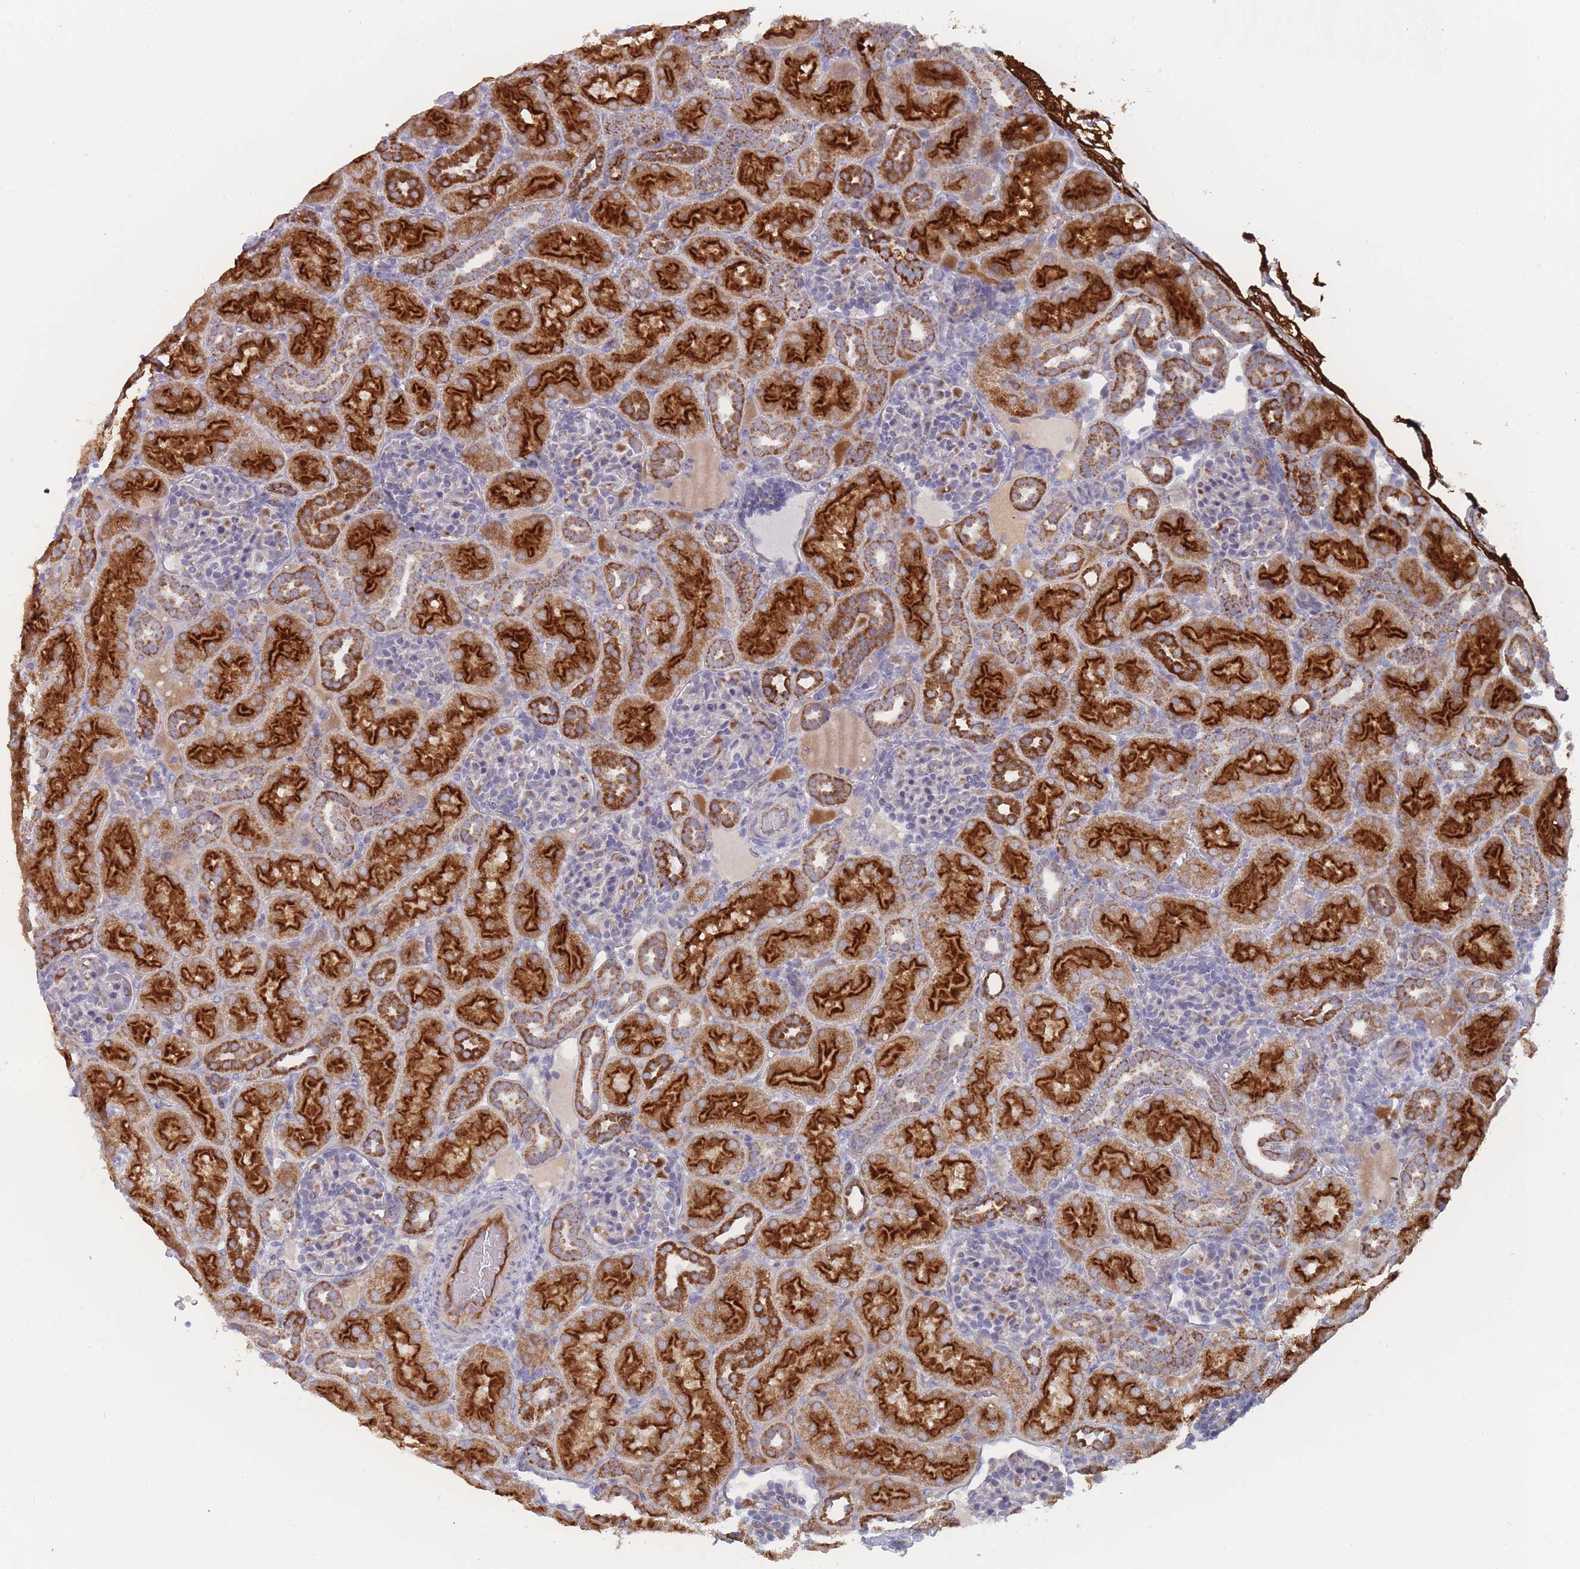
{"staining": {"intensity": "moderate", "quantity": "<25%", "location": "cytoplasmic/membranous"}, "tissue": "kidney", "cell_type": "Cells in glomeruli", "image_type": "normal", "snomed": [{"axis": "morphology", "description": "Normal tissue, NOS"}, {"axis": "topography", "description": "Kidney"}], "caption": "DAB (3,3'-diaminobenzidine) immunohistochemical staining of benign human kidney exhibits moderate cytoplasmic/membranous protein expression in about <25% of cells in glomeruli.", "gene": "TRARG1", "patient": {"sex": "male", "age": 1}}